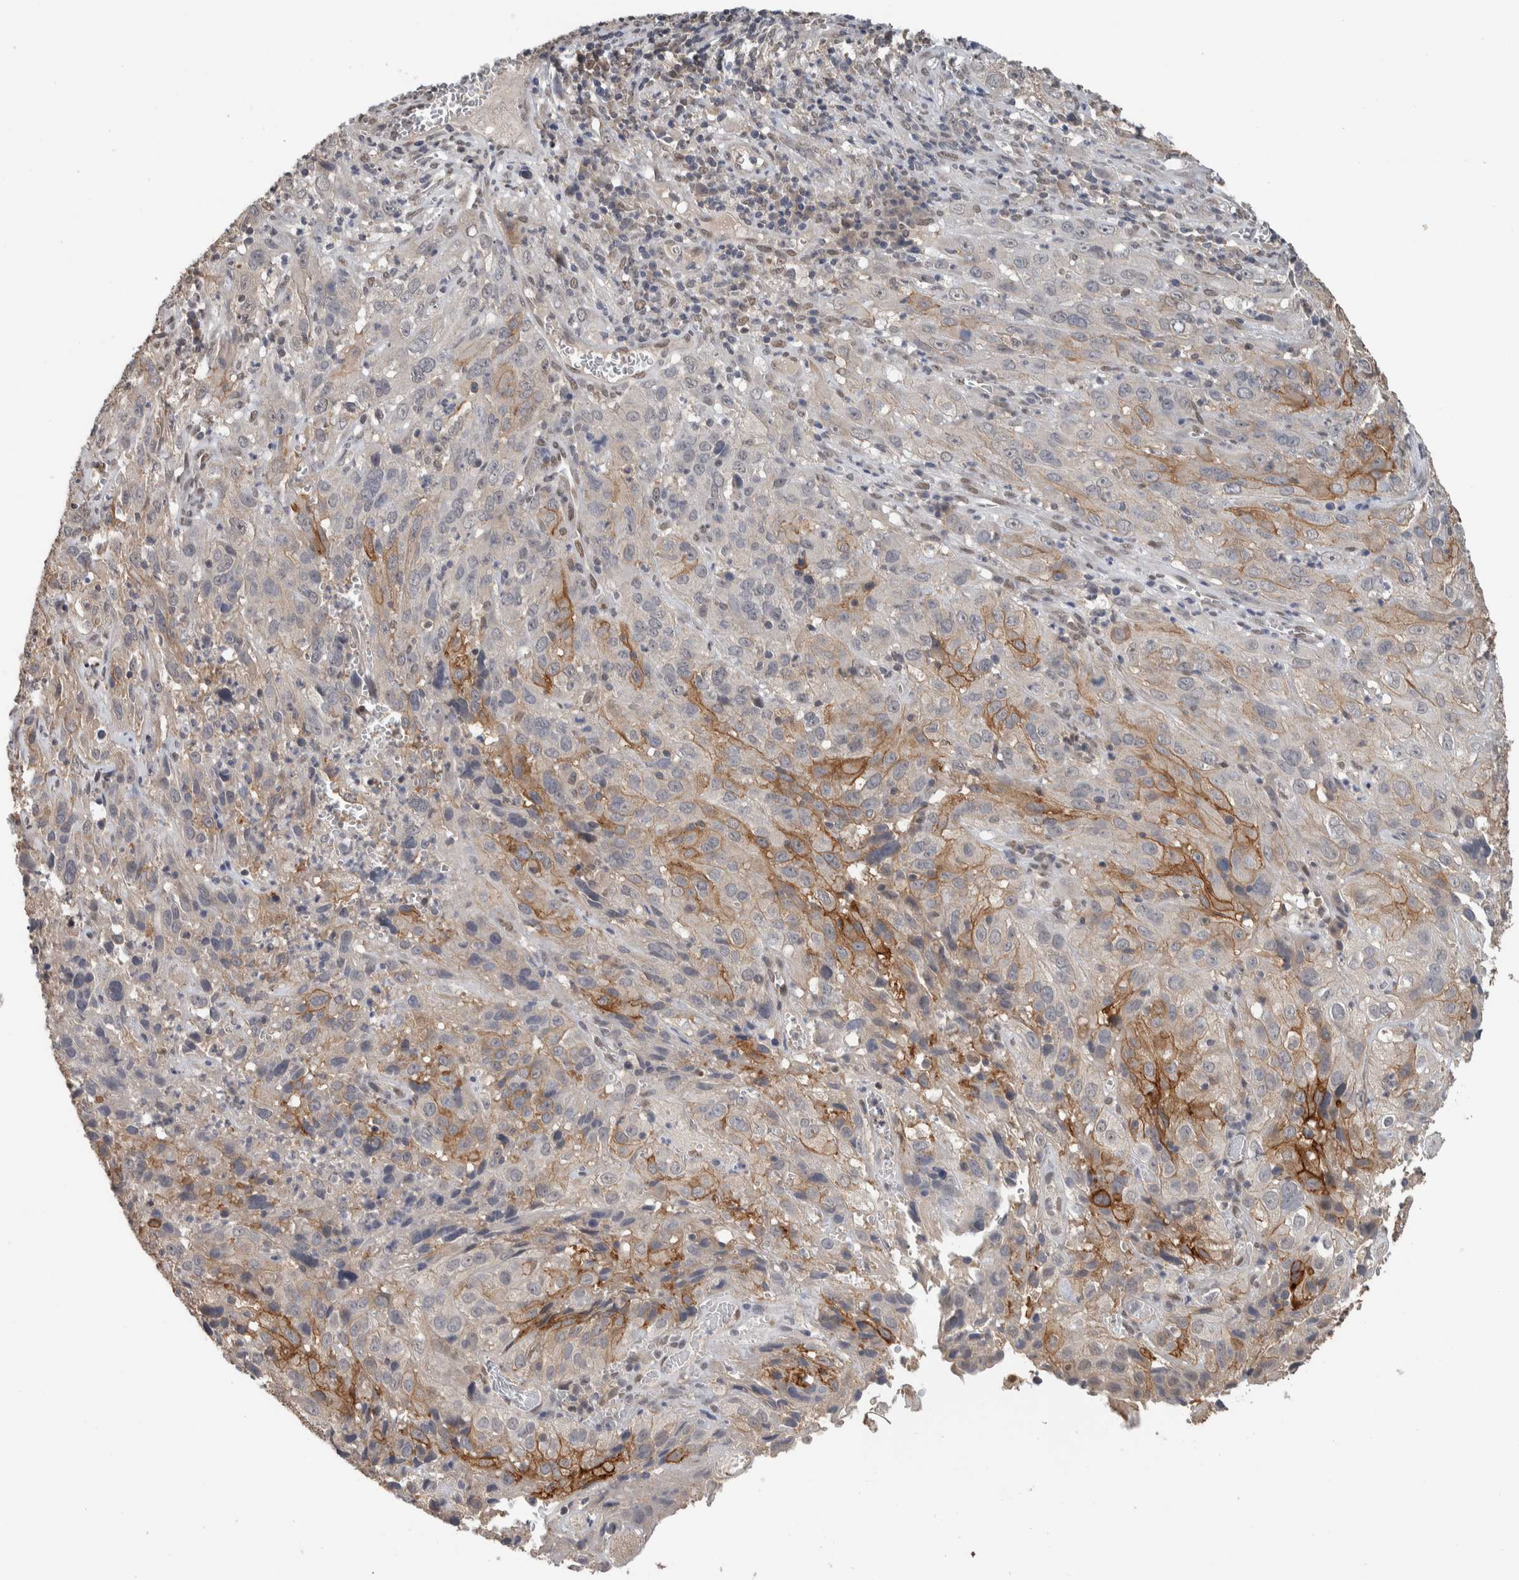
{"staining": {"intensity": "moderate", "quantity": "<25%", "location": "cytoplasmic/membranous"}, "tissue": "cervical cancer", "cell_type": "Tumor cells", "image_type": "cancer", "snomed": [{"axis": "morphology", "description": "Squamous cell carcinoma, NOS"}, {"axis": "topography", "description": "Cervix"}], "caption": "Squamous cell carcinoma (cervical) stained for a protein (brown) demonstrates moderate cytoplasmic/membranous positive staining in approximately <25% of tumor cells.", "gene": "CYSRT1", "patient": {"sex": "female", "age": 32}}